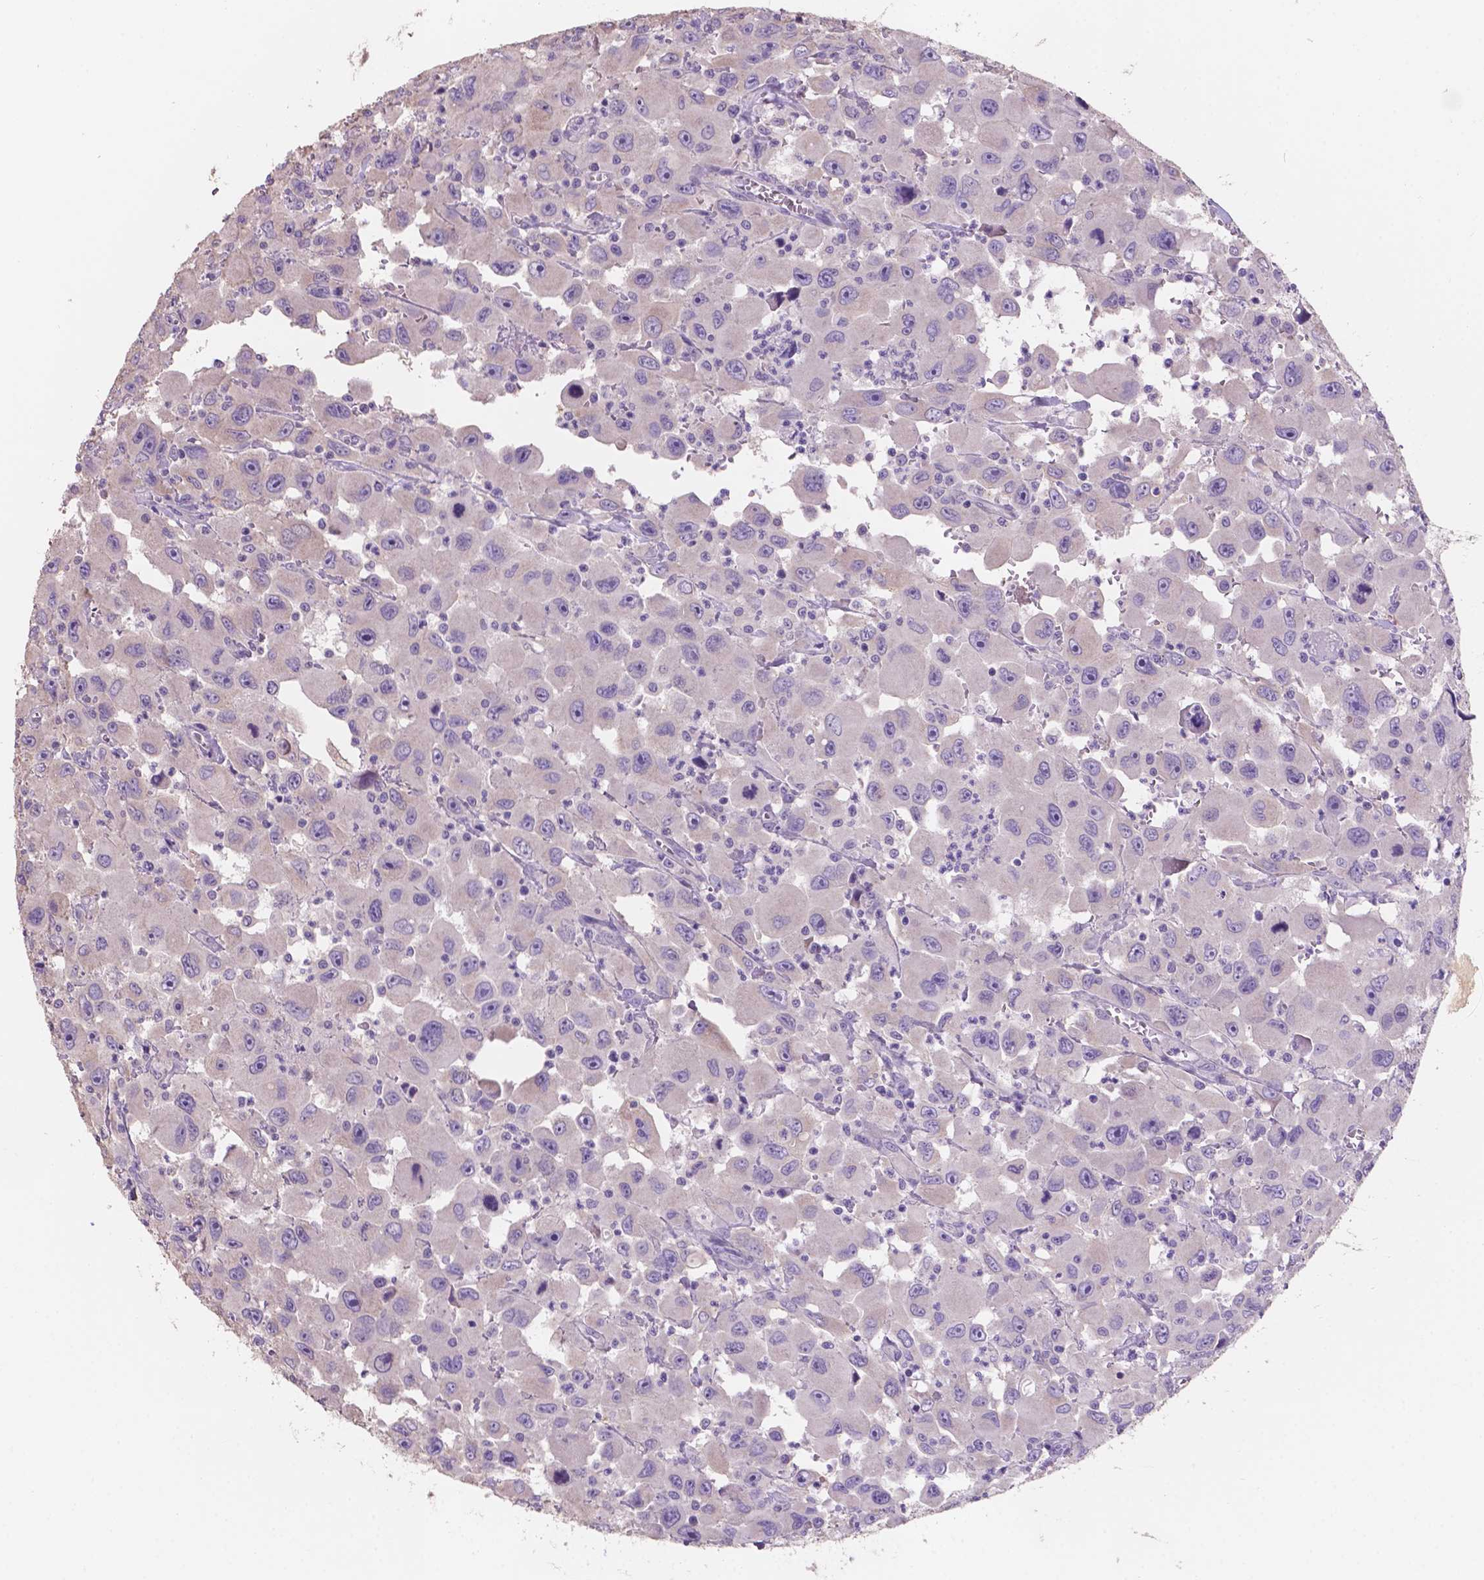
{"staining": {"intensity": "negative", "quantity": "none", "location": "none"}, "tissue": "head and neck cancer", "cell_type": "Tumor cells", "image_type": "cancer", "snomed": [{"axis": "morphology", "description": "Squamous cell carcinoma, NOS"}, {"axis": "morphology", "description": "Squamous cell carcinoma, metastatic, NOS"}, {"axis": "topography", "description": "Oral tissue"}, {"axis": "topography", "description": "Head-Neck"}], "caption": "Head and neck cancer (metastatic squamous cell carcinoma) stained for a protein using immunohistochemistry (IHC) shows no expression tumor cells.", "gene": "SBSN", "patient": {"sex": "female", "age": 85}}